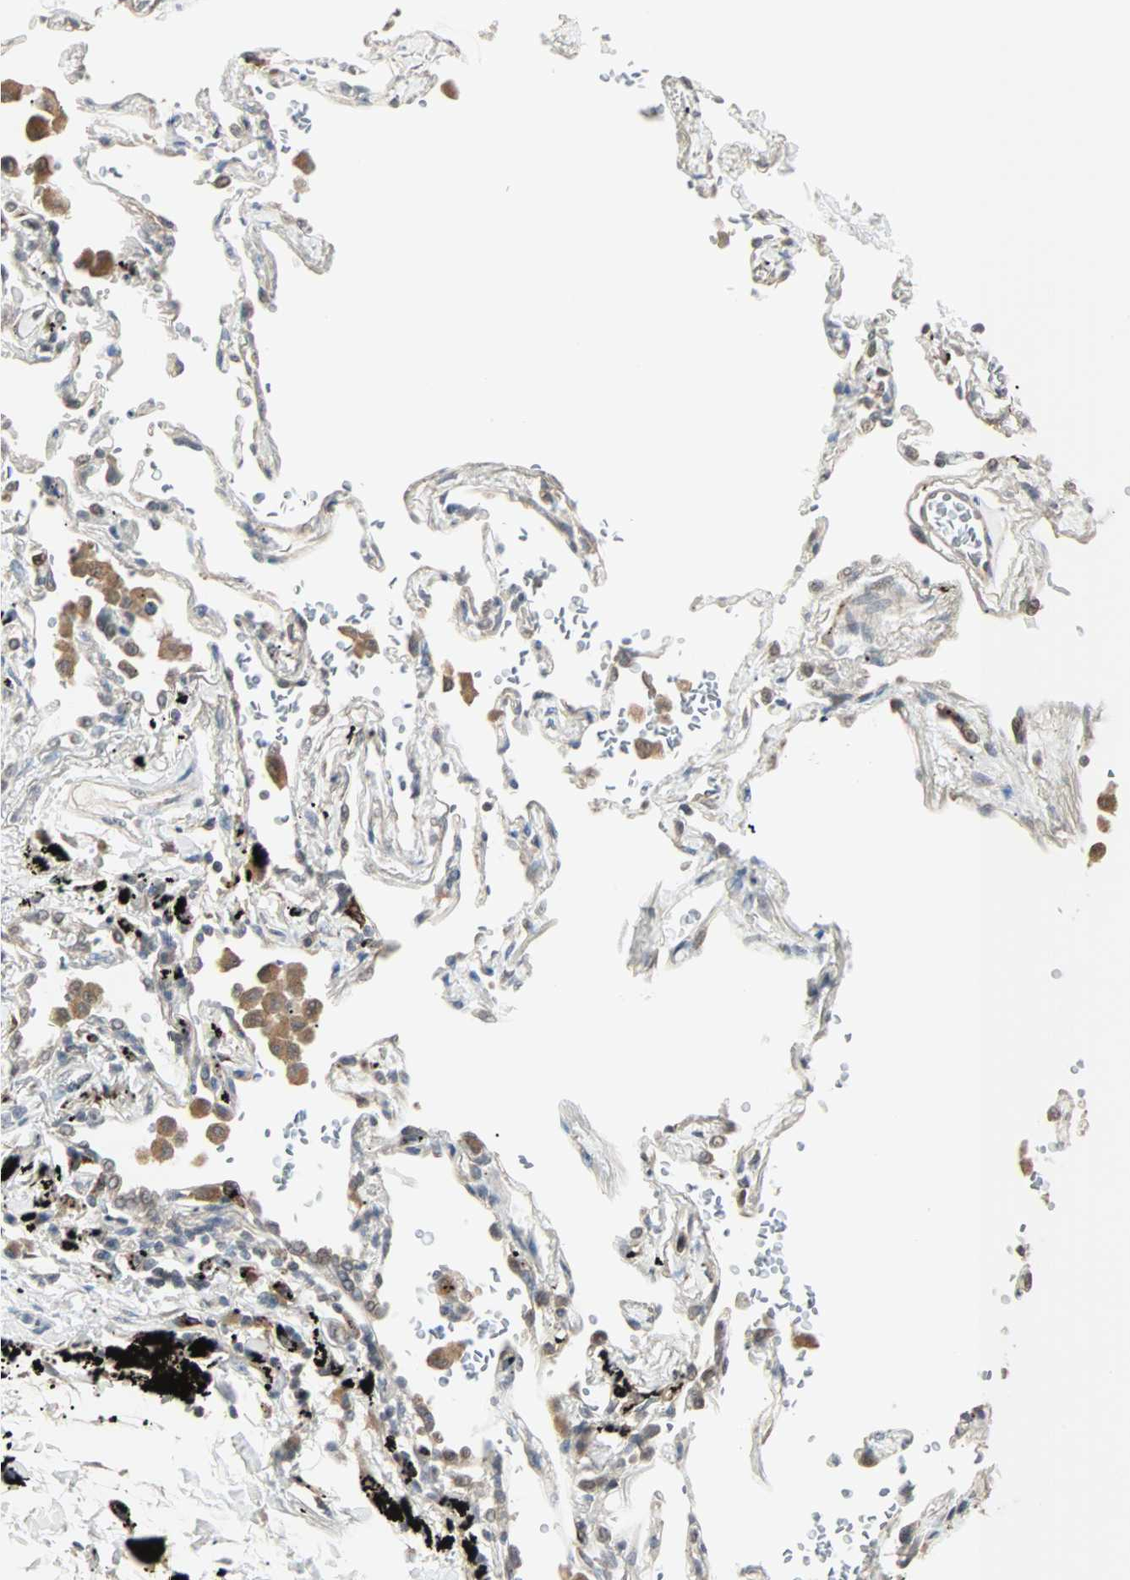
{"staining": {"intensity": "negative", "quantity": "none", "location": "none"}, "tissue": "adipose tissue", "cell_type": "Adipocytes", "image_type": "normal", "snomed": [{"axis": "morphology", "description": "Normal tissue, NOS"}, {"axis": "topography", "description": "Cartilage tissue"}, {"axis": "topography", "description": "Bronchus"}], "caption": "The immunohistochemistry (IHC) histopathology image has no significant staining in adipocytes of adipose tissue. (DAB (3,3'-diaminobenzidine) immunohistochemistry, high magnification).", "gene": "KDM4A", "patient": {"sex": "female", "age": 73}}